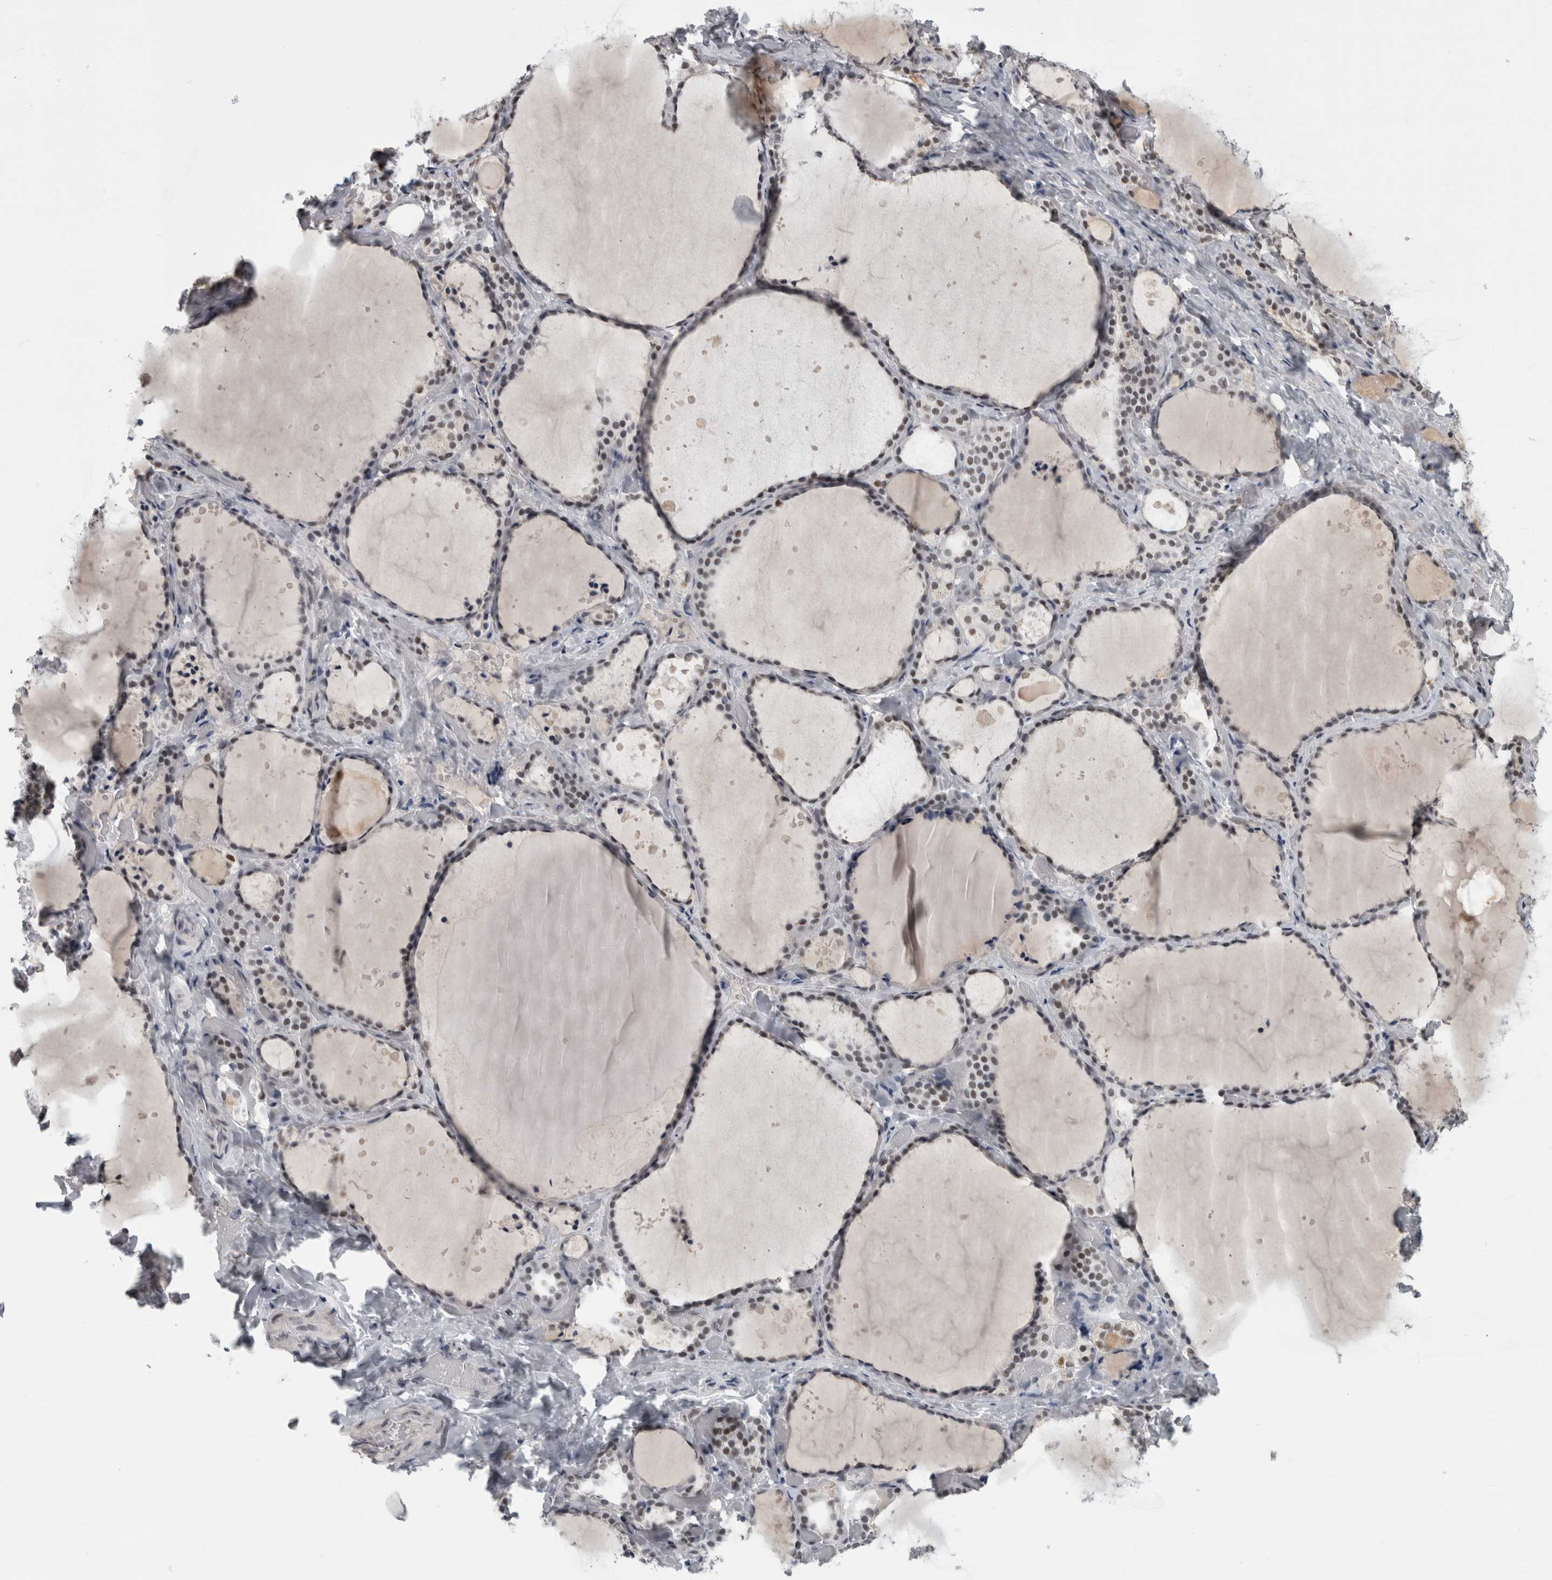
{"staining": {"intensity": "weak", "quantity": "25%-75%", "location": "nuclear"}, "tissue": "thyroid gland", "cell_type": "Glandular cells", "image_type": "normal", "snomed": [{"axis": "morphology", "description": "Normal tissue, NOS"}, {"axis": "topography", "description": "Thyroid gland"}], "caption": "This is a photomicrograph of immunohistochemistry staining of unremarkable thyroid gland, which shows weak expression in the nuclear of glandular cells.", "gene": "ARID4B", "patient": {"sex": "female", "age": 44}}